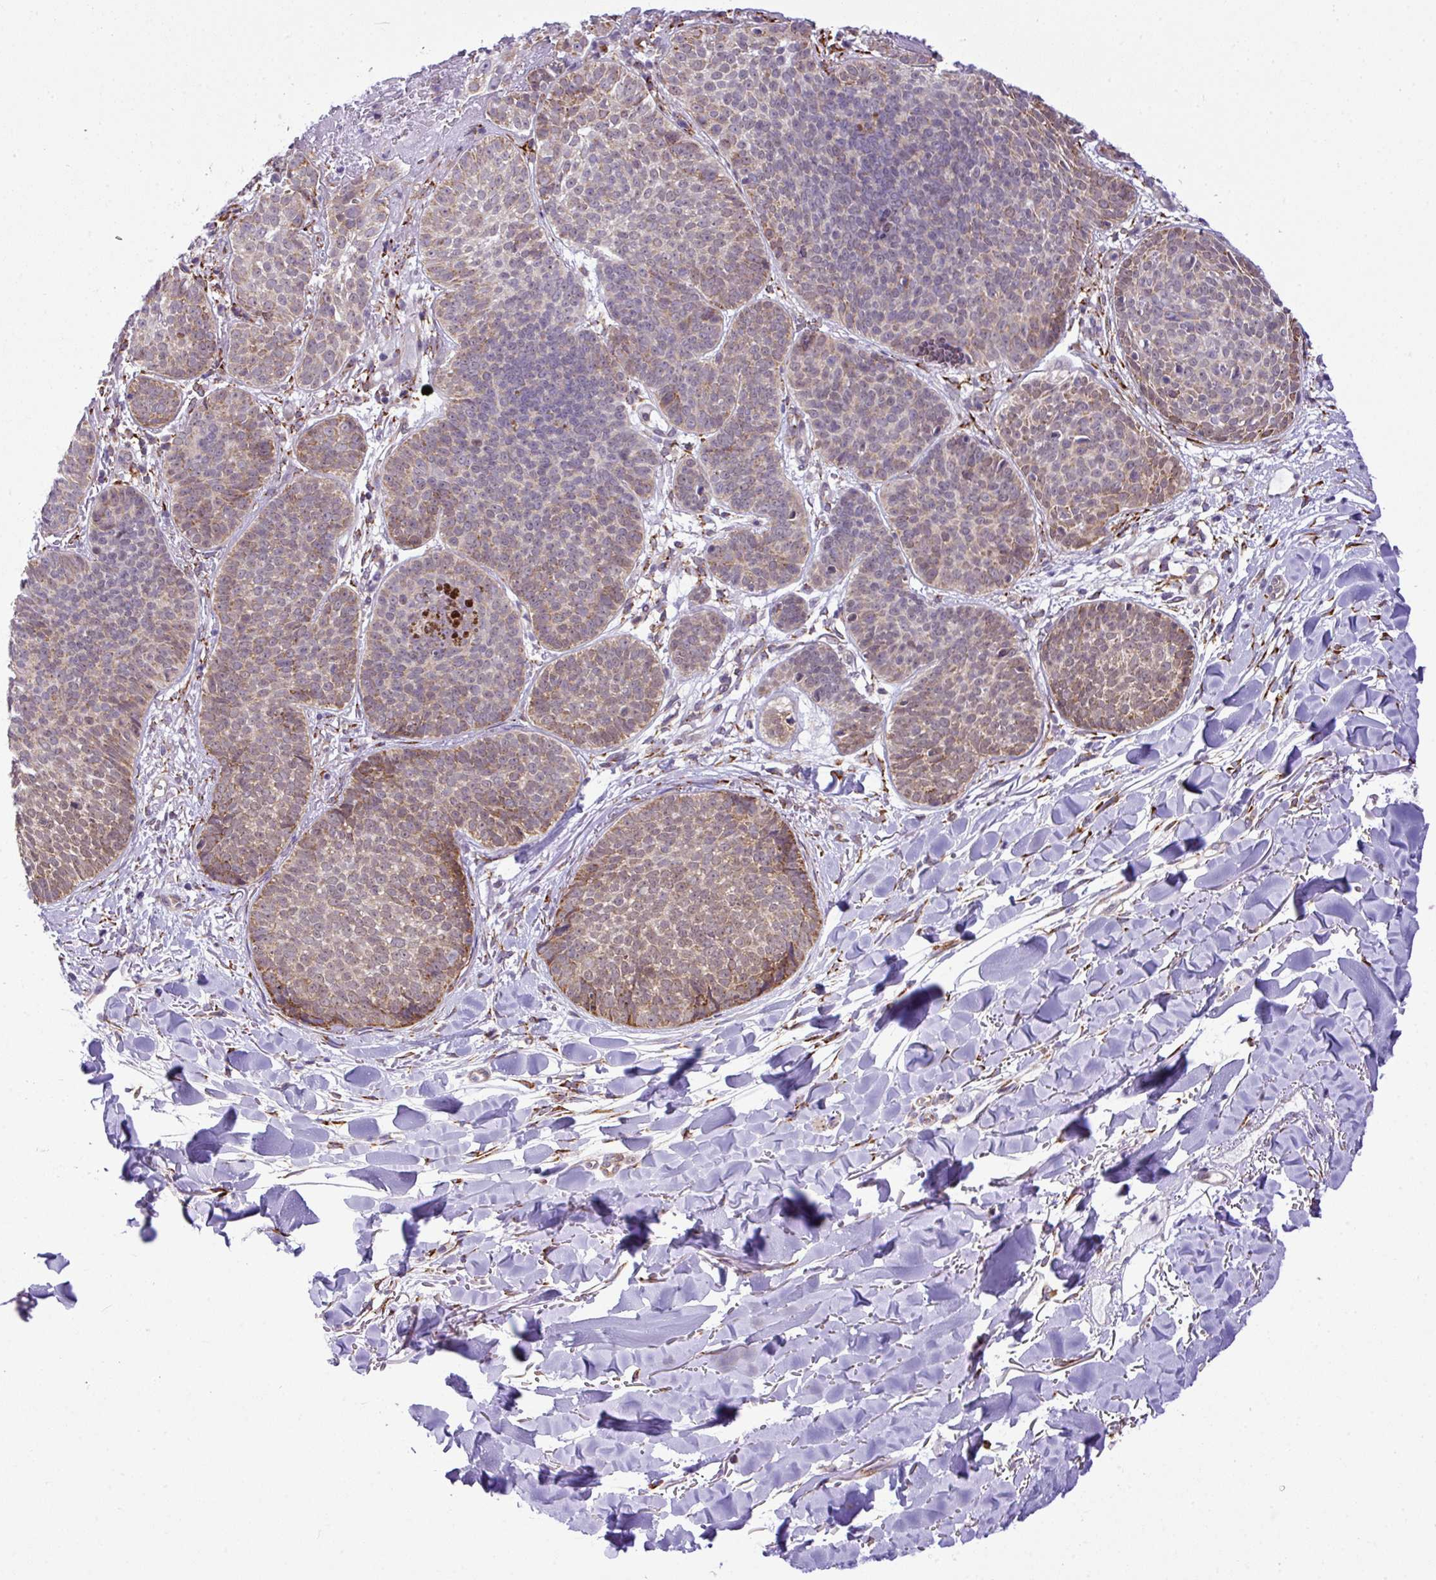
{"staining": {"intensity": "moderate", "quantity": "25%-75%", "location": "cytoplasmic/membranous"}, "tissue": "skin cancer", "cell_type": "Tumor cells", "image_type": "cancer", "snomed": [{"axis": "morphology", "description": "Basal cell carcinoma"}, {"axis": "topography", "description": "Skin"}, {"axis": "topography", "description": "Skin of neck"}, {"axis": "topography", "description": "Skin of shoulder"}, {"axis": "topography", "description": "Skin of back"}], "caption": "Human skin cancer stained with a protein marker displays moderate staining in tumor cells.", "gene": "CFAP97", "patient": {"sex": "male", "age": 80}}